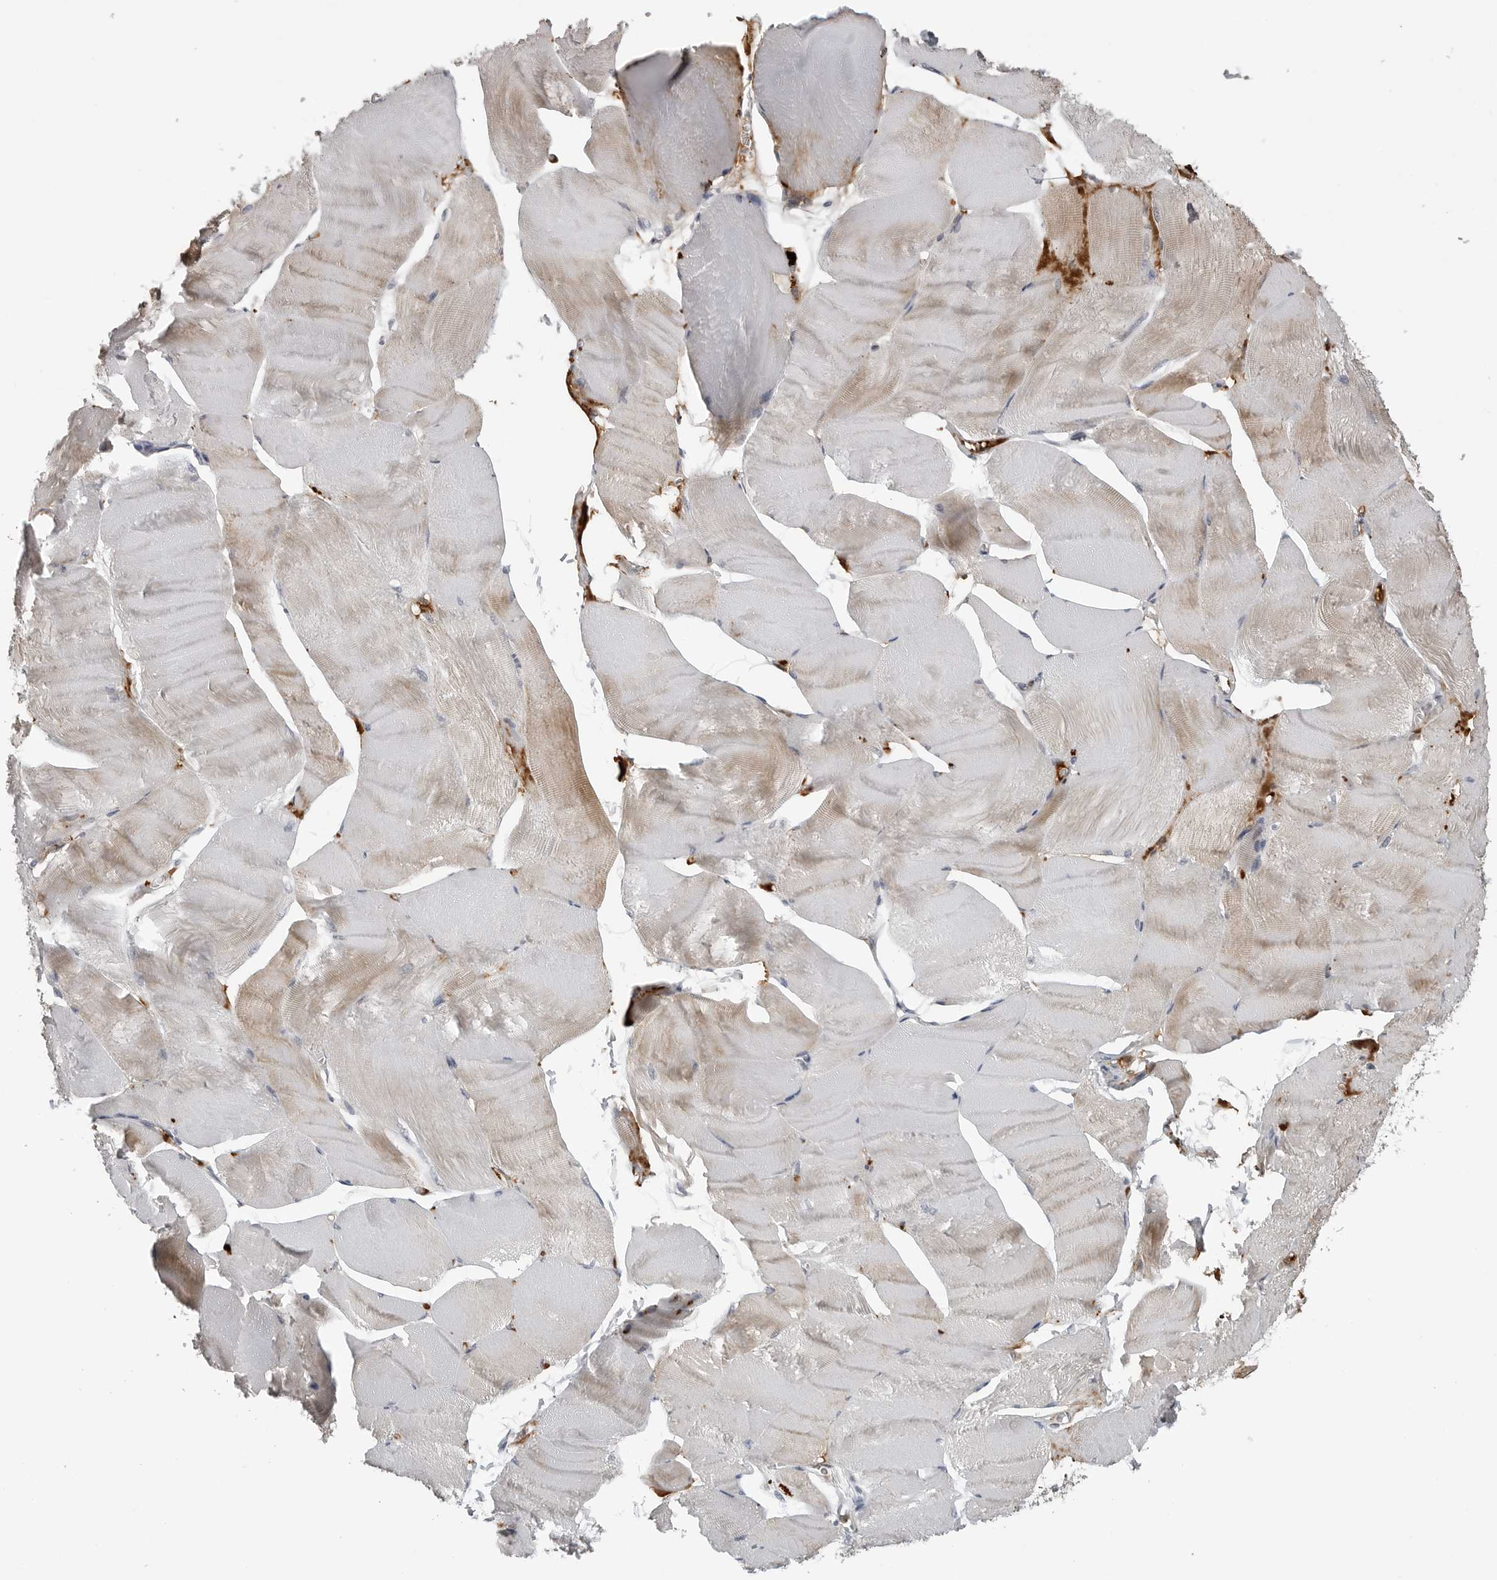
{"staining": {"intensity": "moderate", "quantity": "<25%", "location": "cytoplasmic/membranous"}, "tissue": "skeletal muscle", "cell_type": "Myocytes", "image_type": "normal", "snomed": [{"axis": "morphology", "description": "Normal tissue, NOS"}, {"axis": "morphology", "description": "Basal cell carcinoma"}, {"axis": "topography", "description": "Skeletal muscle"}], "caption": "Myocytes show low levels of moderate cytoplasmic/membranous positivity in about <25% of cells in unremarkable skeletal muscle. Immunohistochemistry stains the protein in brown and the nuclei are stained blue.", "gene": "CXCR5", "patient": {"sex": "female", "age": 64}}